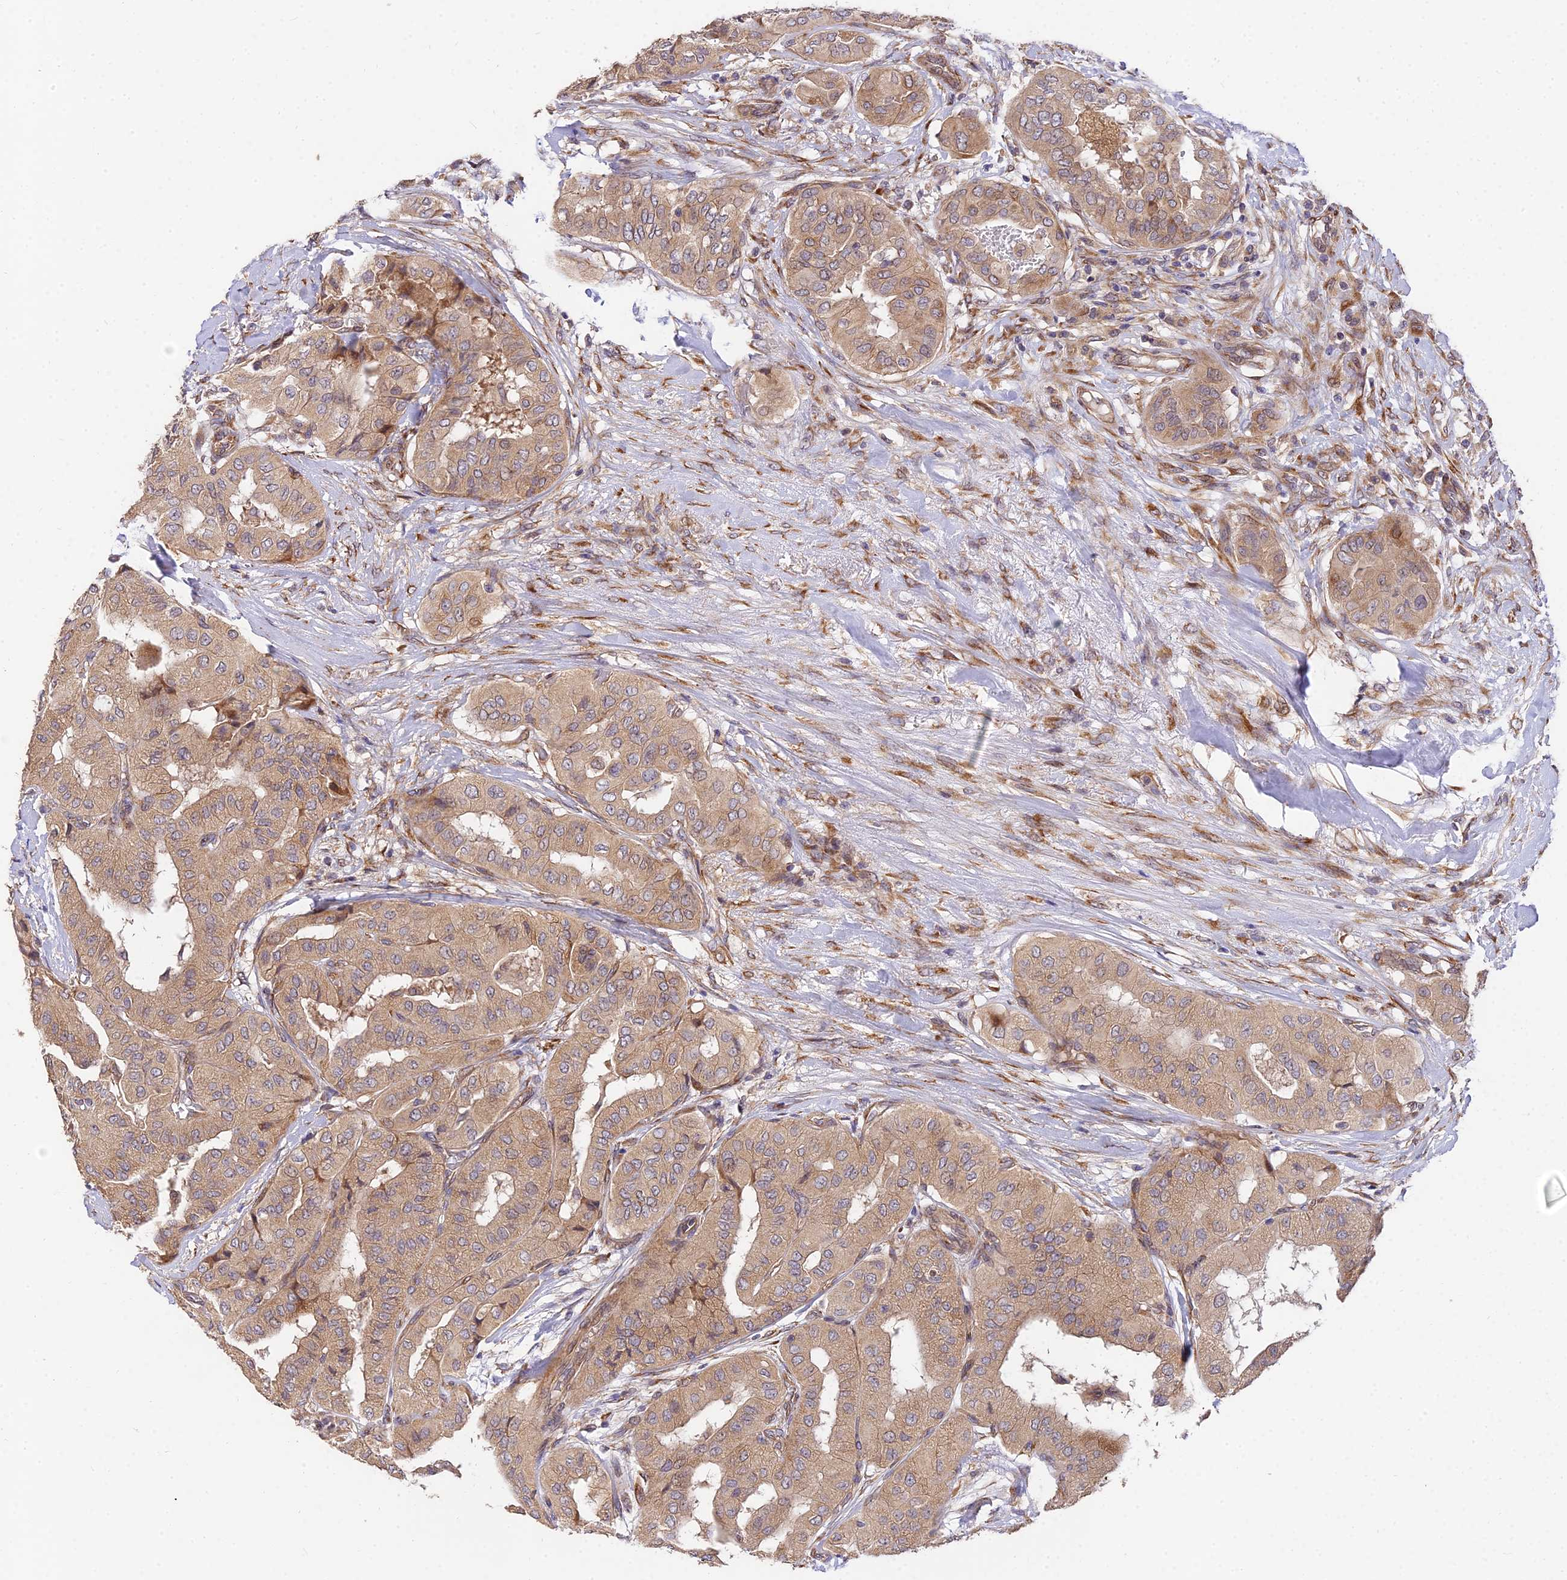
{"staining": {"intensity": "moderate", "quantity": ">75%", "location": "cytoplasmic/membranous"}, "tissue": "thyroid cancer", "cell_type": "Tumor cells", "image_type": "cancer", "snomed": [{"axis": "morphology", "description": "Papillary adenocarcinoma, NOS"}, {"axis": "topography", "description": "Thyroid gland"}], "caption": "This is an image of IHC staining of thyroid cancer, which shows moderate expression in the cytoplasmic/membranous of tumor cells.", "gene": "ARL8B", "patient": {"sex": "female", "age": 59}}